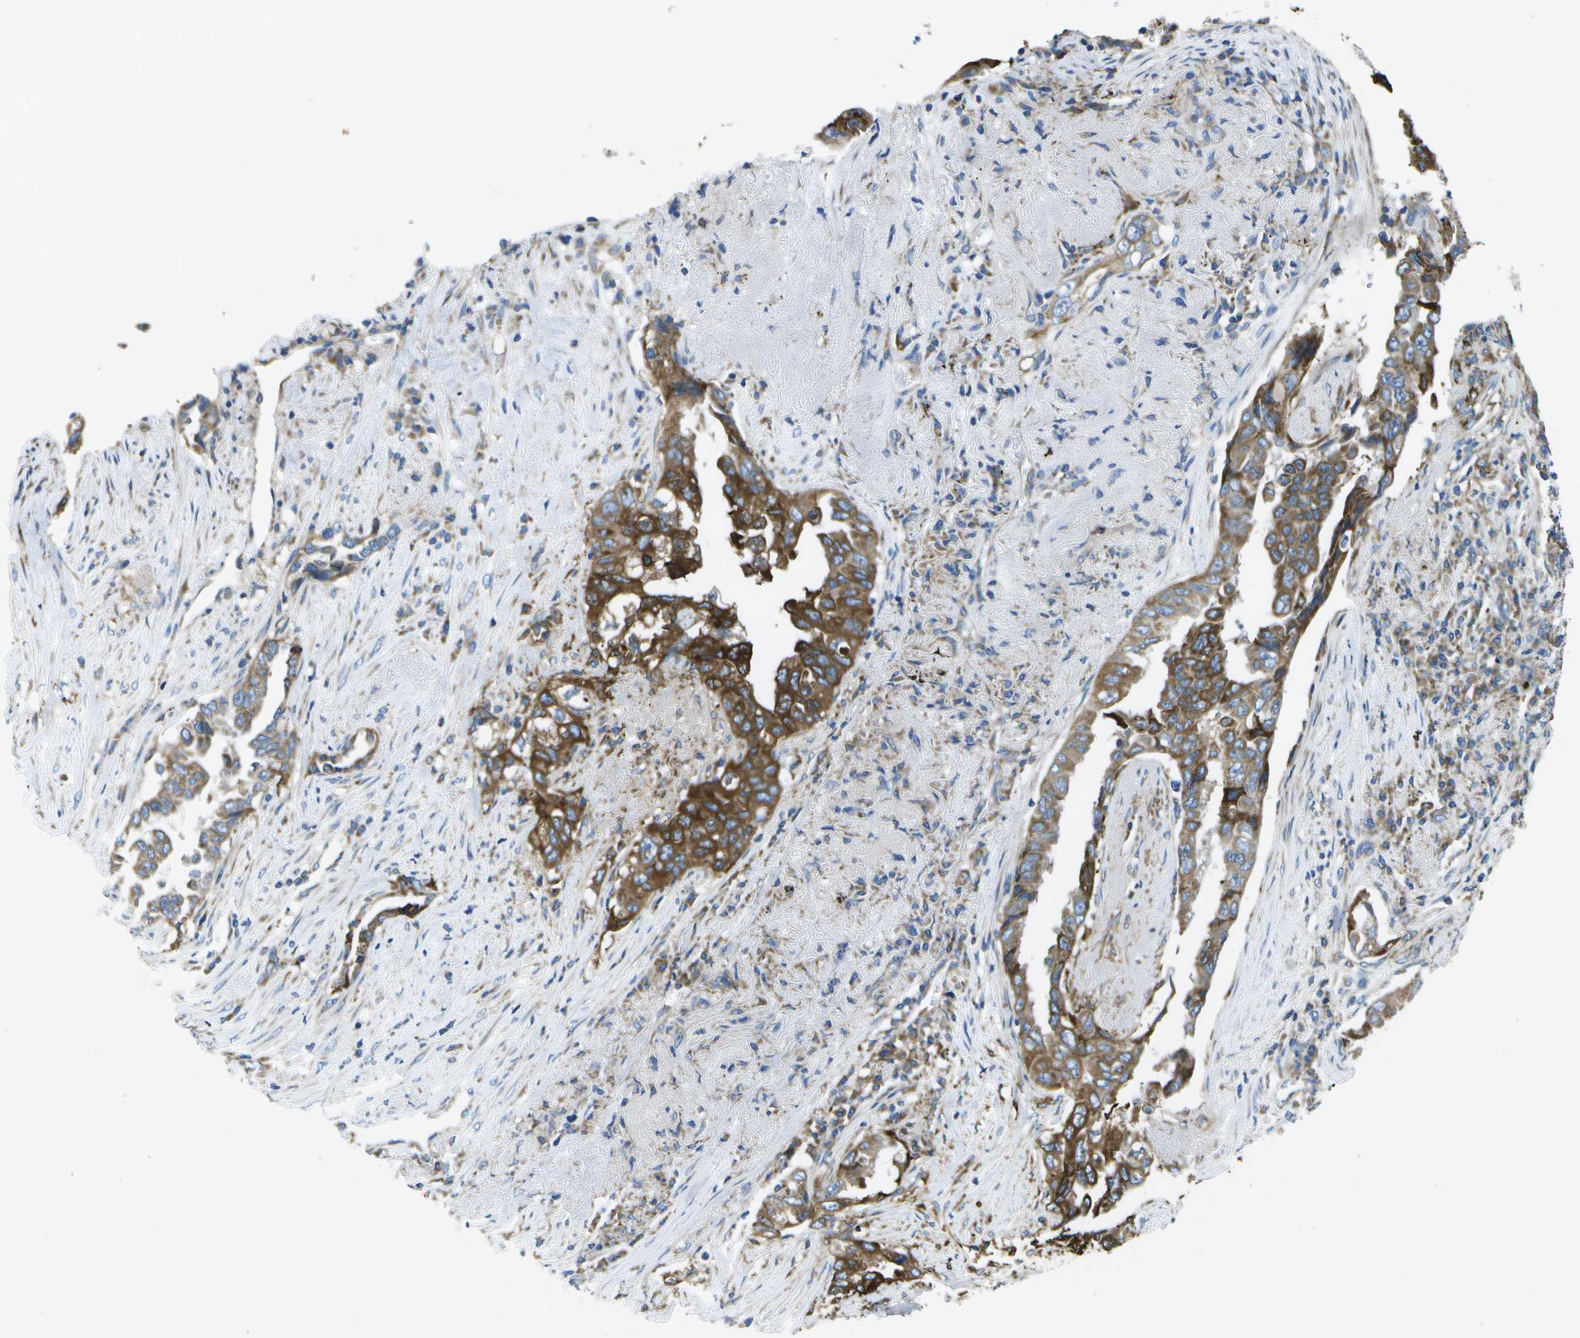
{"staining": {"intensity": "strong", "quantity": ">75%", "location": "cytoplasmic/membranous"}, "tissue": "lung cancer", "cell_type": "Tumor cells", "image_type": "cancer", "snomed": [{"axis": "morphology", "description": "Adenocarcinoma, NOS"}, {"axis": "topography", "description": "Lung"}], "caption": "Lung cancer stained with IHC exhibits strong cytoplasmic/membranous staining in approximately >75% of tumor cells. (DAB (3,3'-diaminobenzidine) = brown stain, brightfield microscopy at high magnification).", "gene": "GDF5", "patient": {"sex": "female", "age": 51}}